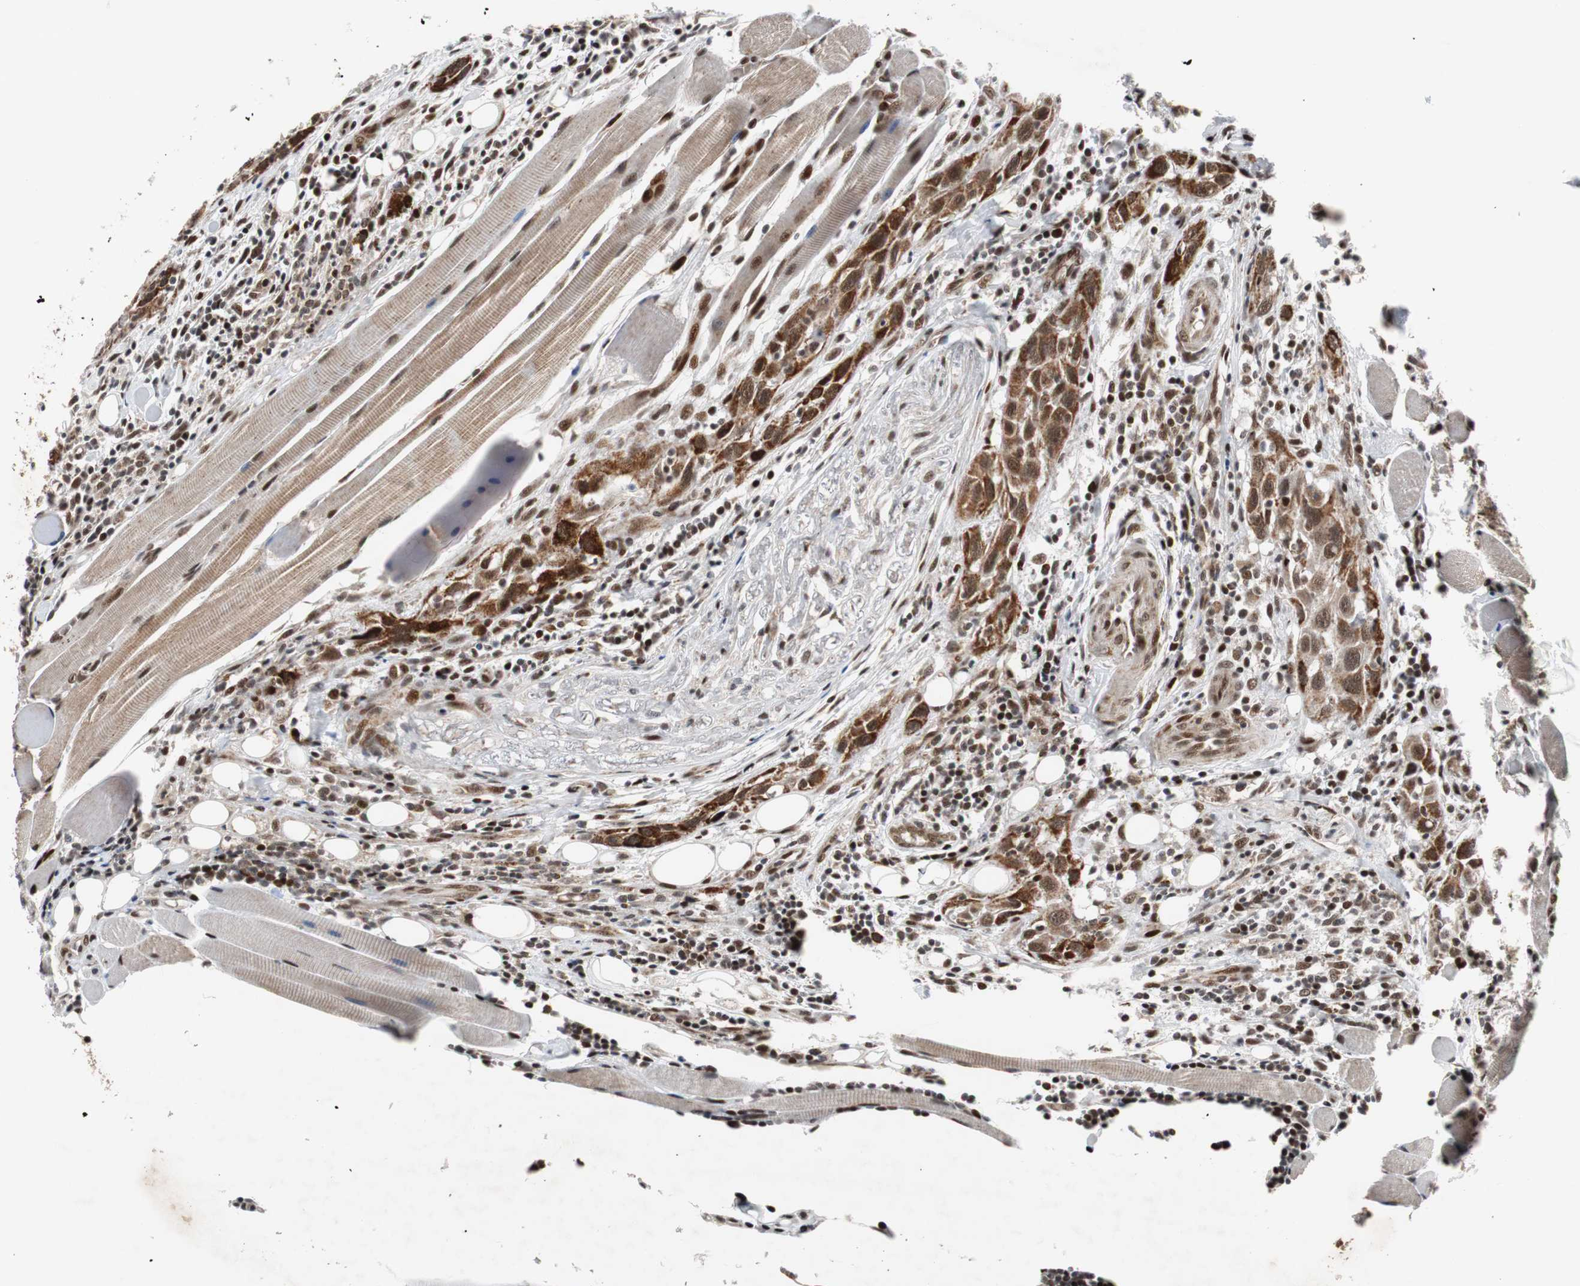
{"staining": {"intensity": "strong", "quantity": ">75%", "location": "nuclear"}, "tissue": "head and neck cancer", "cell_type": "Tumor cells", "image_type": "cancer", "snomed": [{"axis": "morphology", "description": "Squamous cell carcinoma, NOS"}, {"axis": "topography", "description": "Oral tissue"}, {"axis": "topography", "description": "Head-Neck"}], "caption": "Immunohistochemistry image of human head and neck squamous cell carcinoma stained for a protein (brown), which exhibits high levels of strong nuclear staining in about >75% of tumor cells.", "gene": "NBL1", "patient": {"sex": "female", "age": 50}}